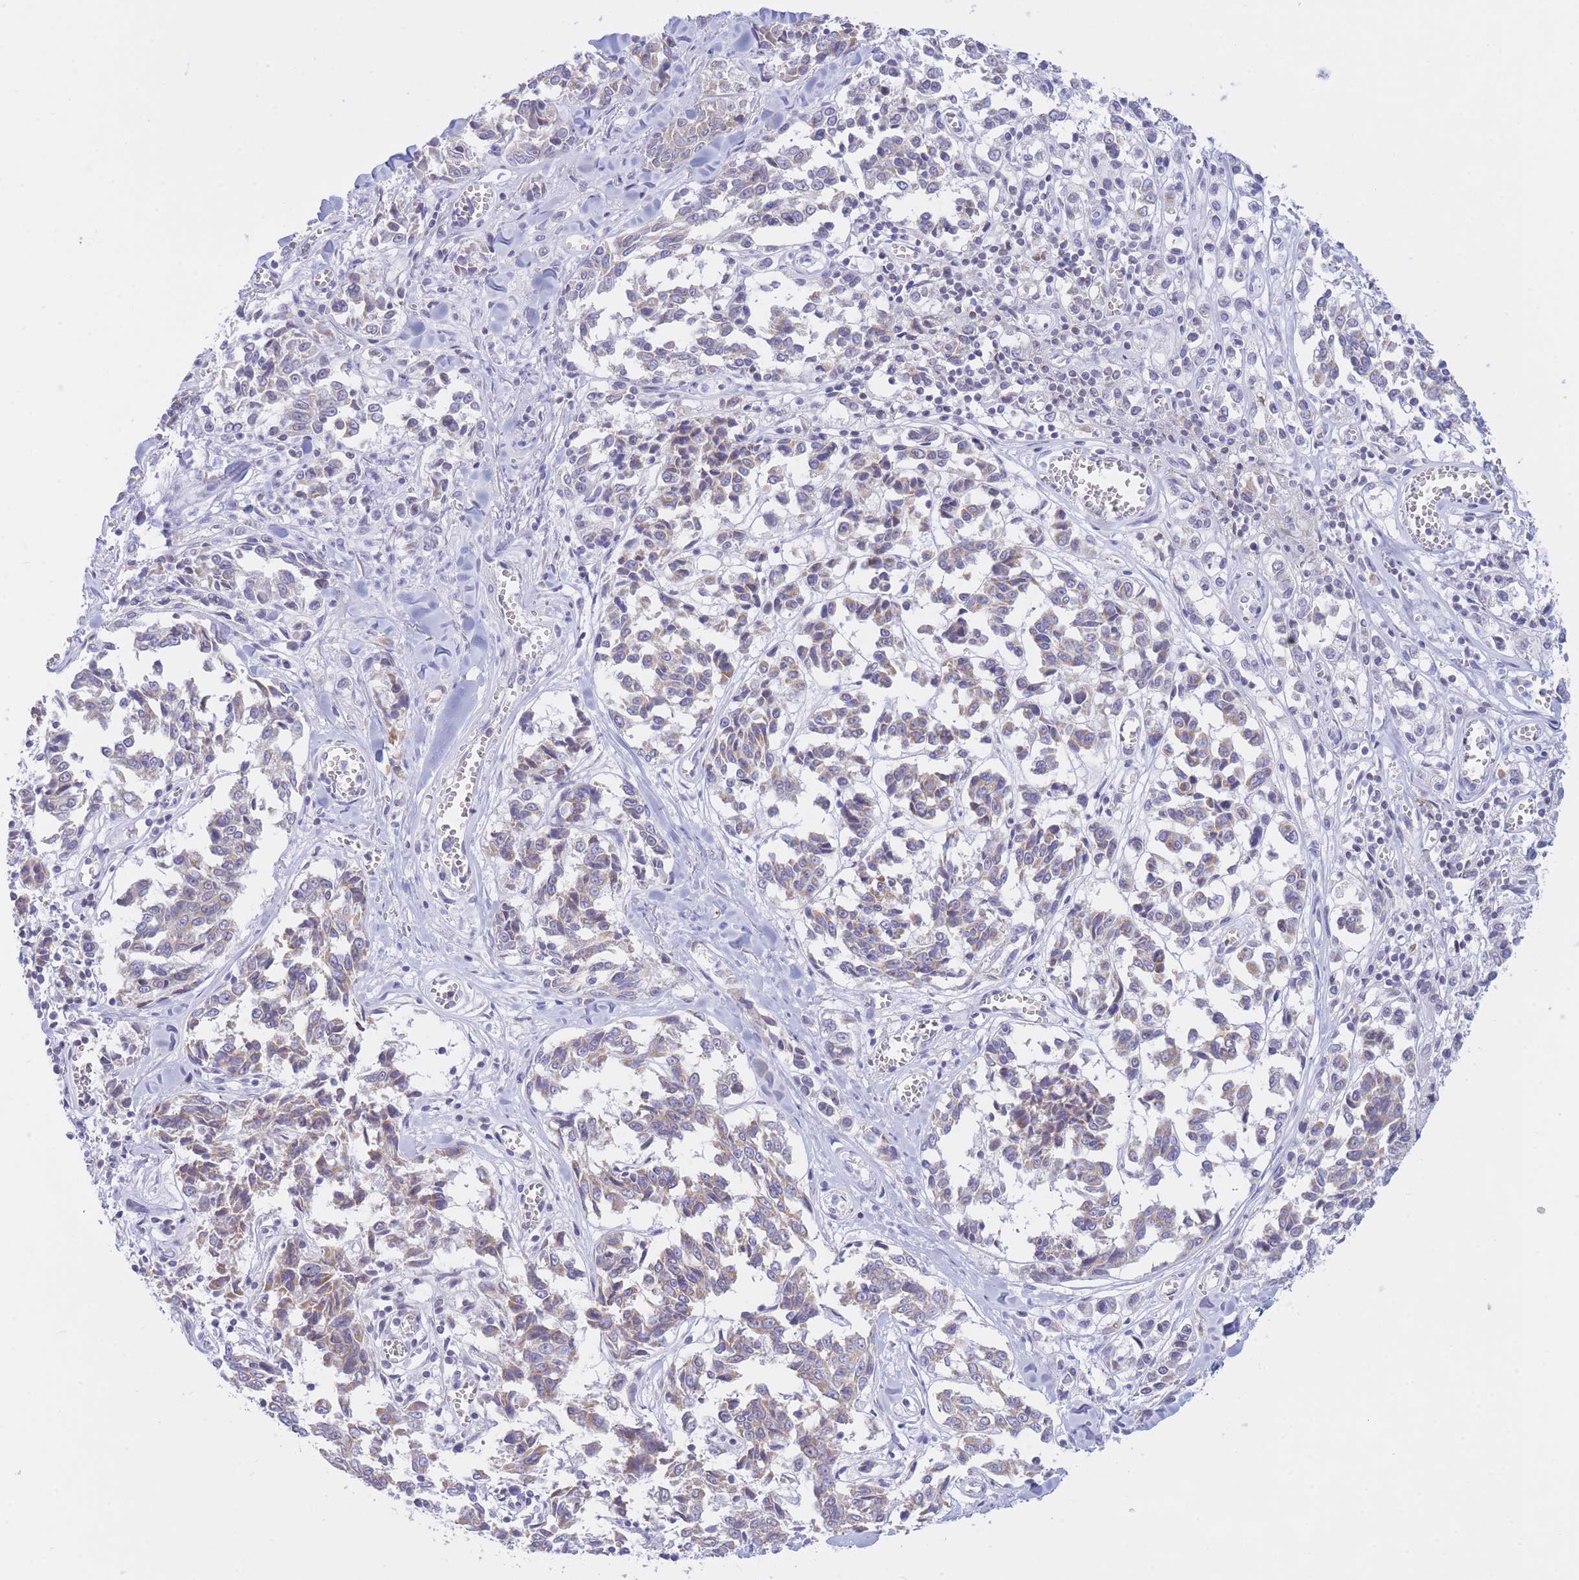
{"staining": {"intensity": "weak", "quantity": "25%-75%", "location": "cytoplasmic/membranous"}, "tissue": "melanoma", "cell_type": "Tumor cells", "image_type": "cancer", "snomed": [{"axis": "morphology", "description": "Malignant melanoma, NOS"}, {"axis": "topography", "description": "Skin"}], "caption": "The histopathology image reveals staining of melanoma, revealing weak cytoplasmic/membranous protein expression (brown color) within tumor cells. (DAB = brown stain, brightfield microscopy at high magnification).", "gene": "NANP", "patient": {"sex": "female", "age": 64}}